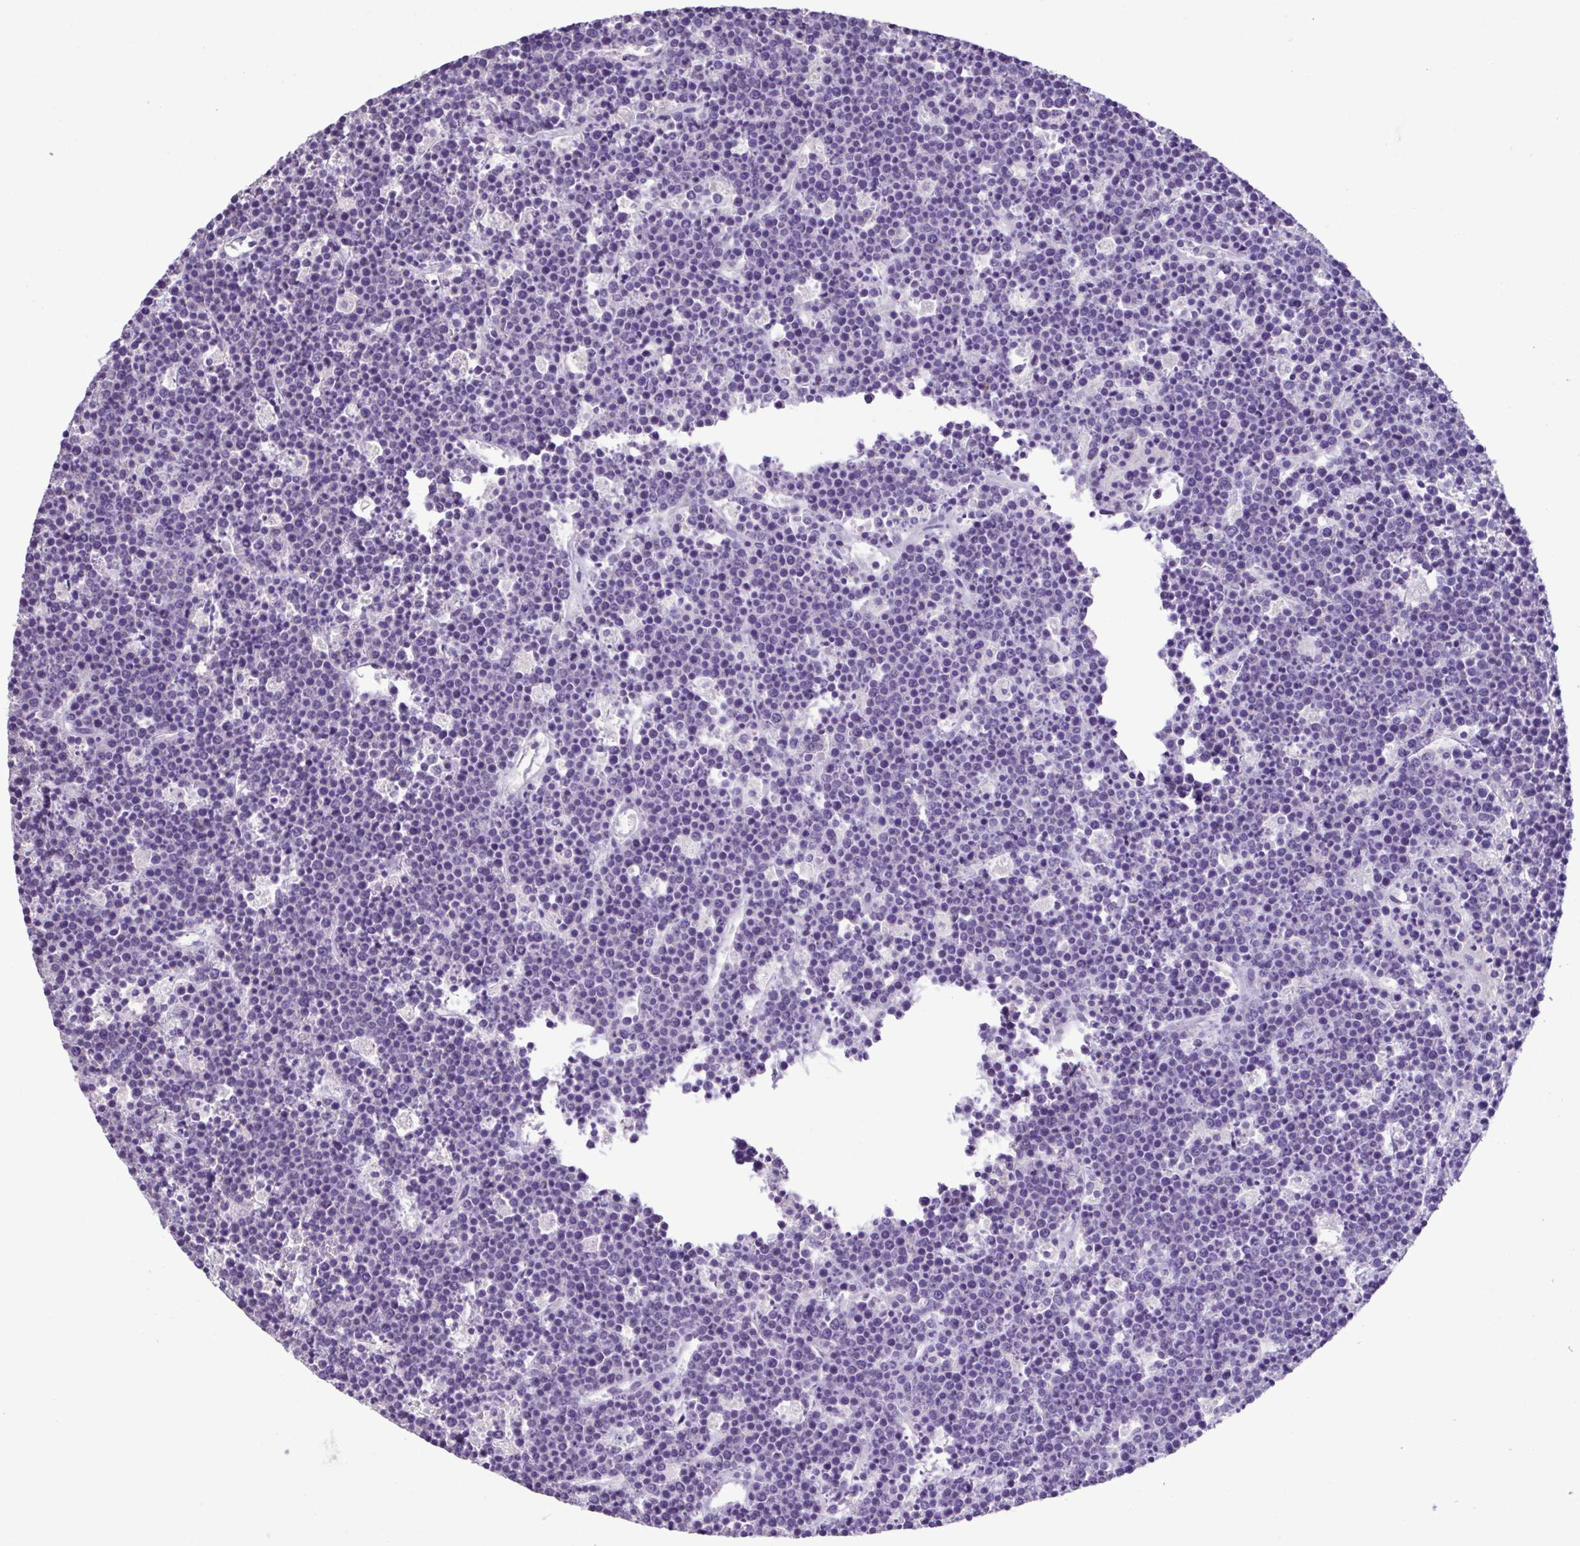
{"staining": {"intensity": "negative", "quantity": "none", "location": "none"}, "tissue": "lymphoma", "cell_type": "Tumor cells", "image_type": "cancer", "snomed": [{"axis": "morphology", "description": "Malignant lymphoma, non-Hodgkin's type, High grade"}, {"axis": "topography", "description": "Ovary"}], "caption": "The image demonstrates no significant expression in tumor cells of lymphoma. The staining is performed using DAB brown chromogen with nuclei counter-stained in using hematoxylin.", "gene": "PLA2G4E", "patient": {"sex": "female", "age": 56}}